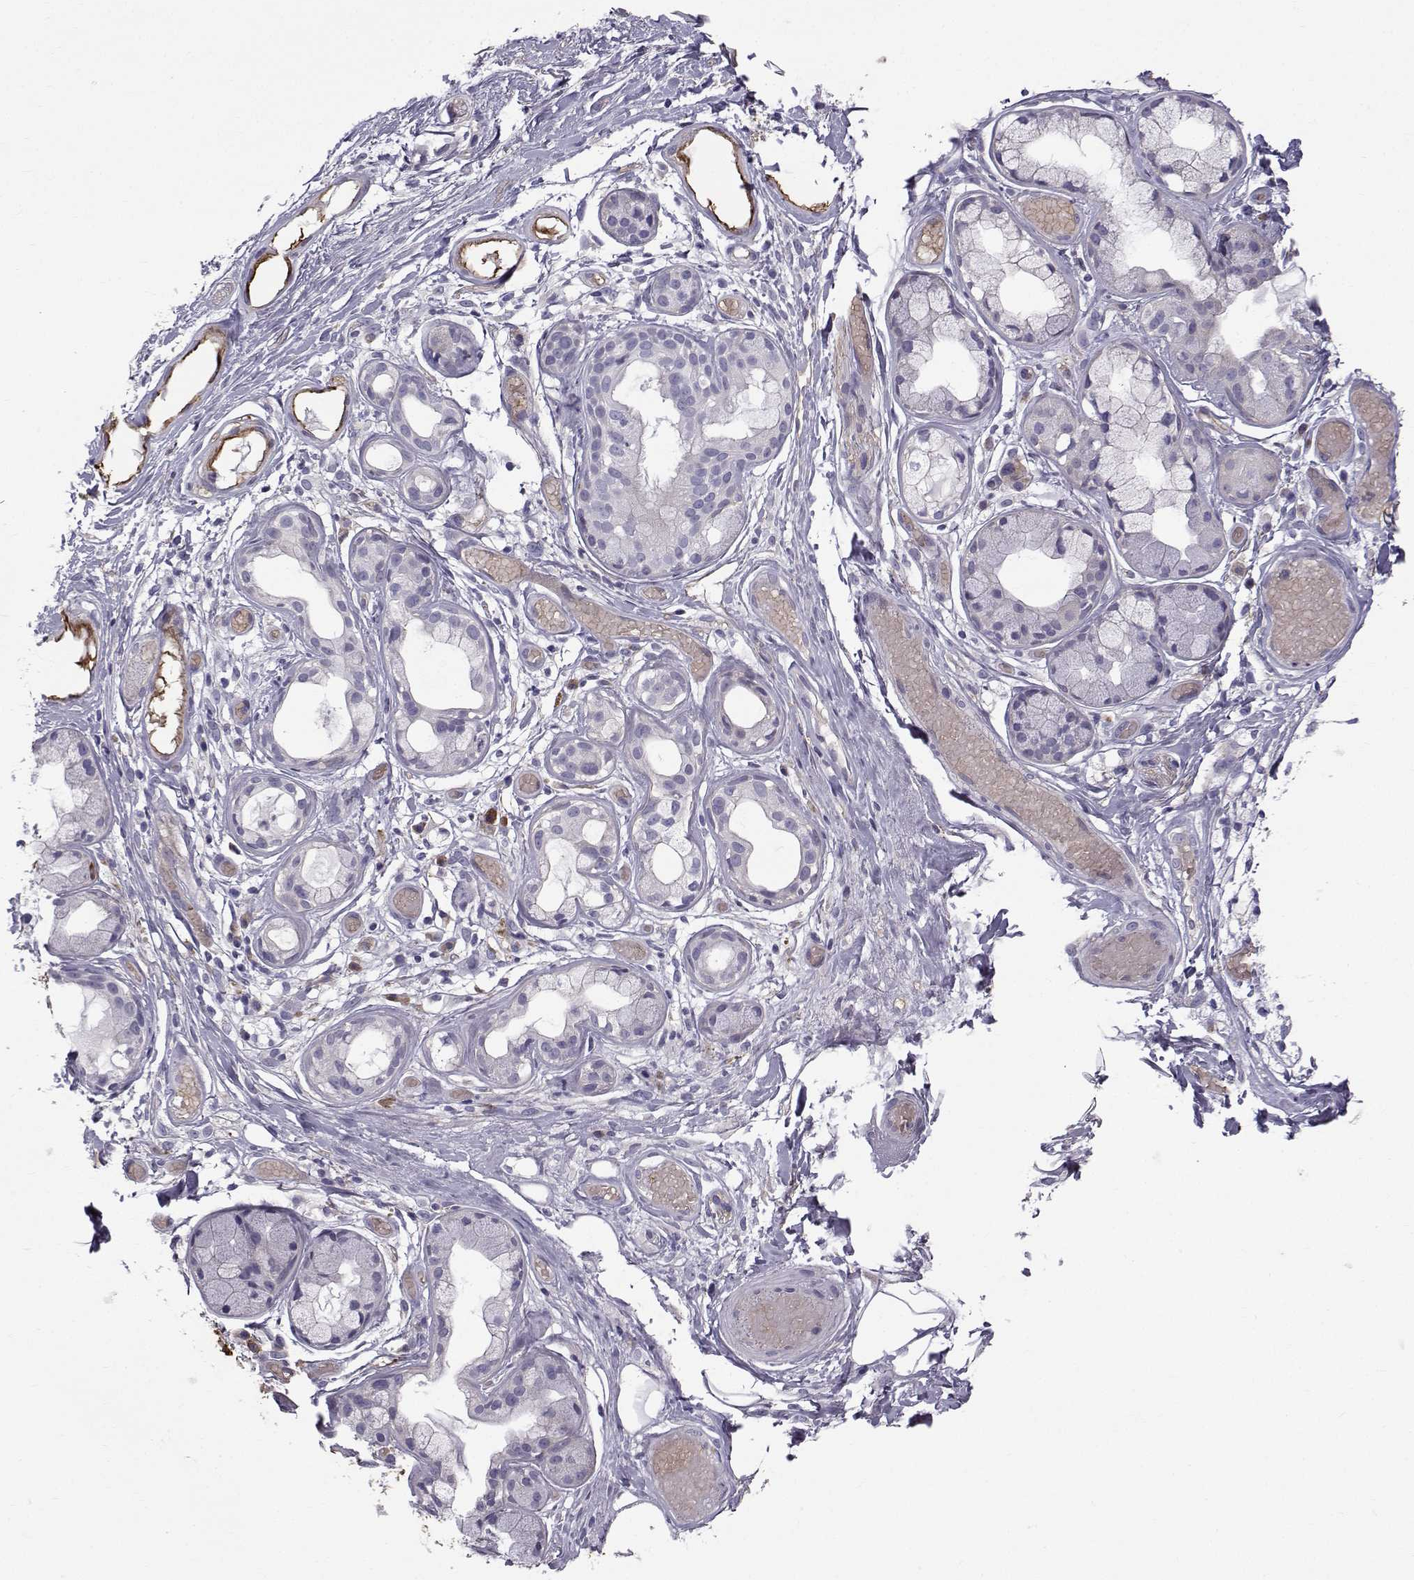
{"staining": {"intensity": "negative", "quantity": "none", "location": "none"}, "tissue": "adipose tissue", "cell_type": "Adipocytes", "image_type": "normal", "snomed": [{"axis": "morphology", "description": "Normal tissue, NOS"}, {"axis": "topography", "description": "Cartilage tissue"}], "caption": "Adipocytes are negative for brown protein staining in benign adipose tissue. (Immunohistochemistry, brightfield microscopy, high magnification).", "gene": "QPCT", "patient": {"sex": "male", "age": 62}}